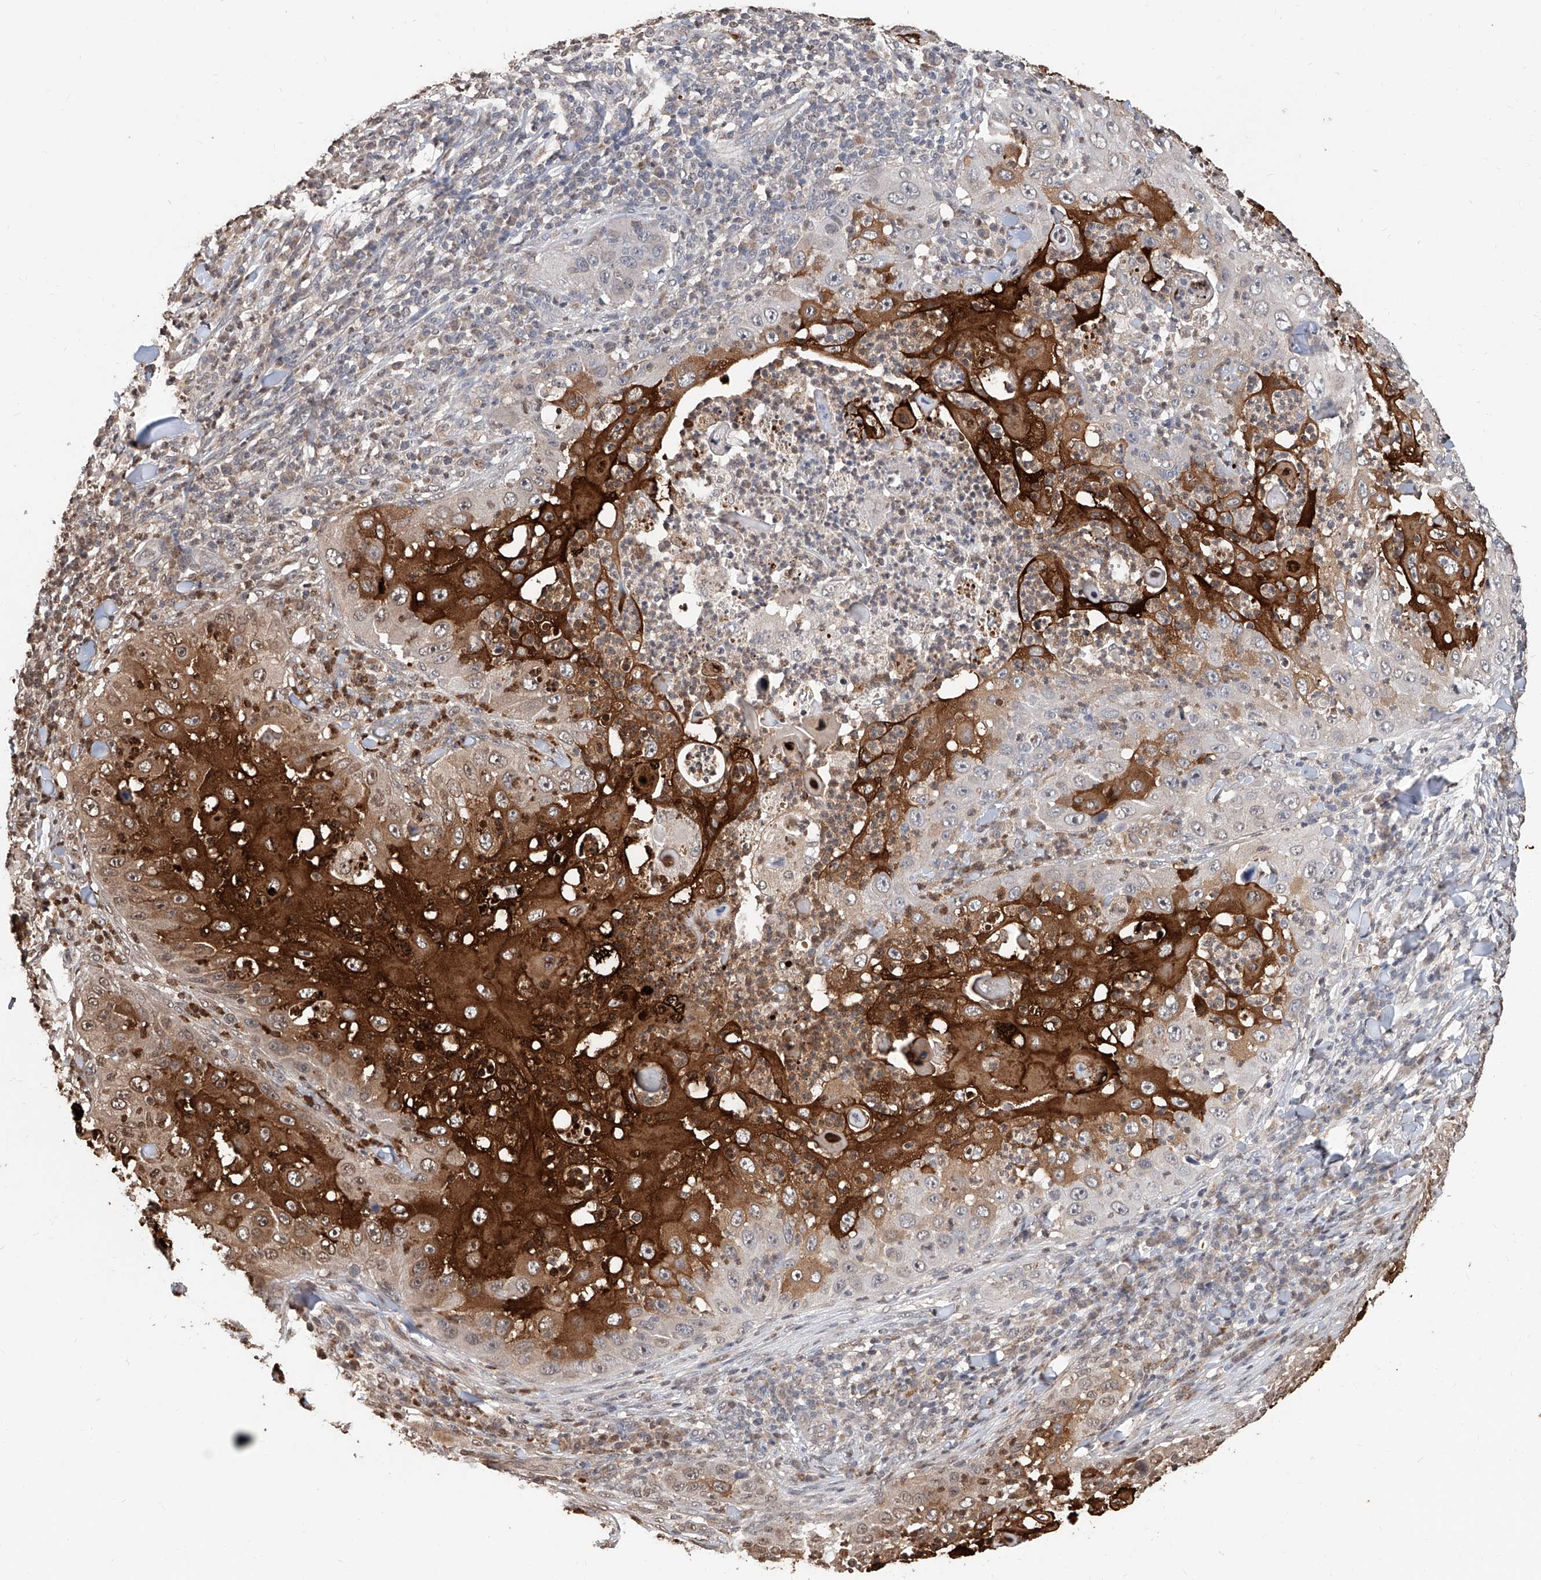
{"staining": {"intensity": "strong", "quantity": "25%-75%", "location": "cytoplasmic/membranous"}, "tissue": "skin cancer", "cell_type": "Tumor cells", "image_type": "cancer", "snomed": [{"axis": "morphology", "description": "Squamous cell carcinoma, NOS"}, {"axis": "topography", "description": "Skin"}], "caption": "Protein staining reveals strong cytoplasmic/membranous staining in approximately 25%-75% of tumor cells in squamous cell carcinoma (skin). (Stains: DAB in brown, nuclei in blue, Microscopy: brightfield microscopy at high magnification).", "gene": "RP9", "patient": {"sex": "female", "age": 44}}